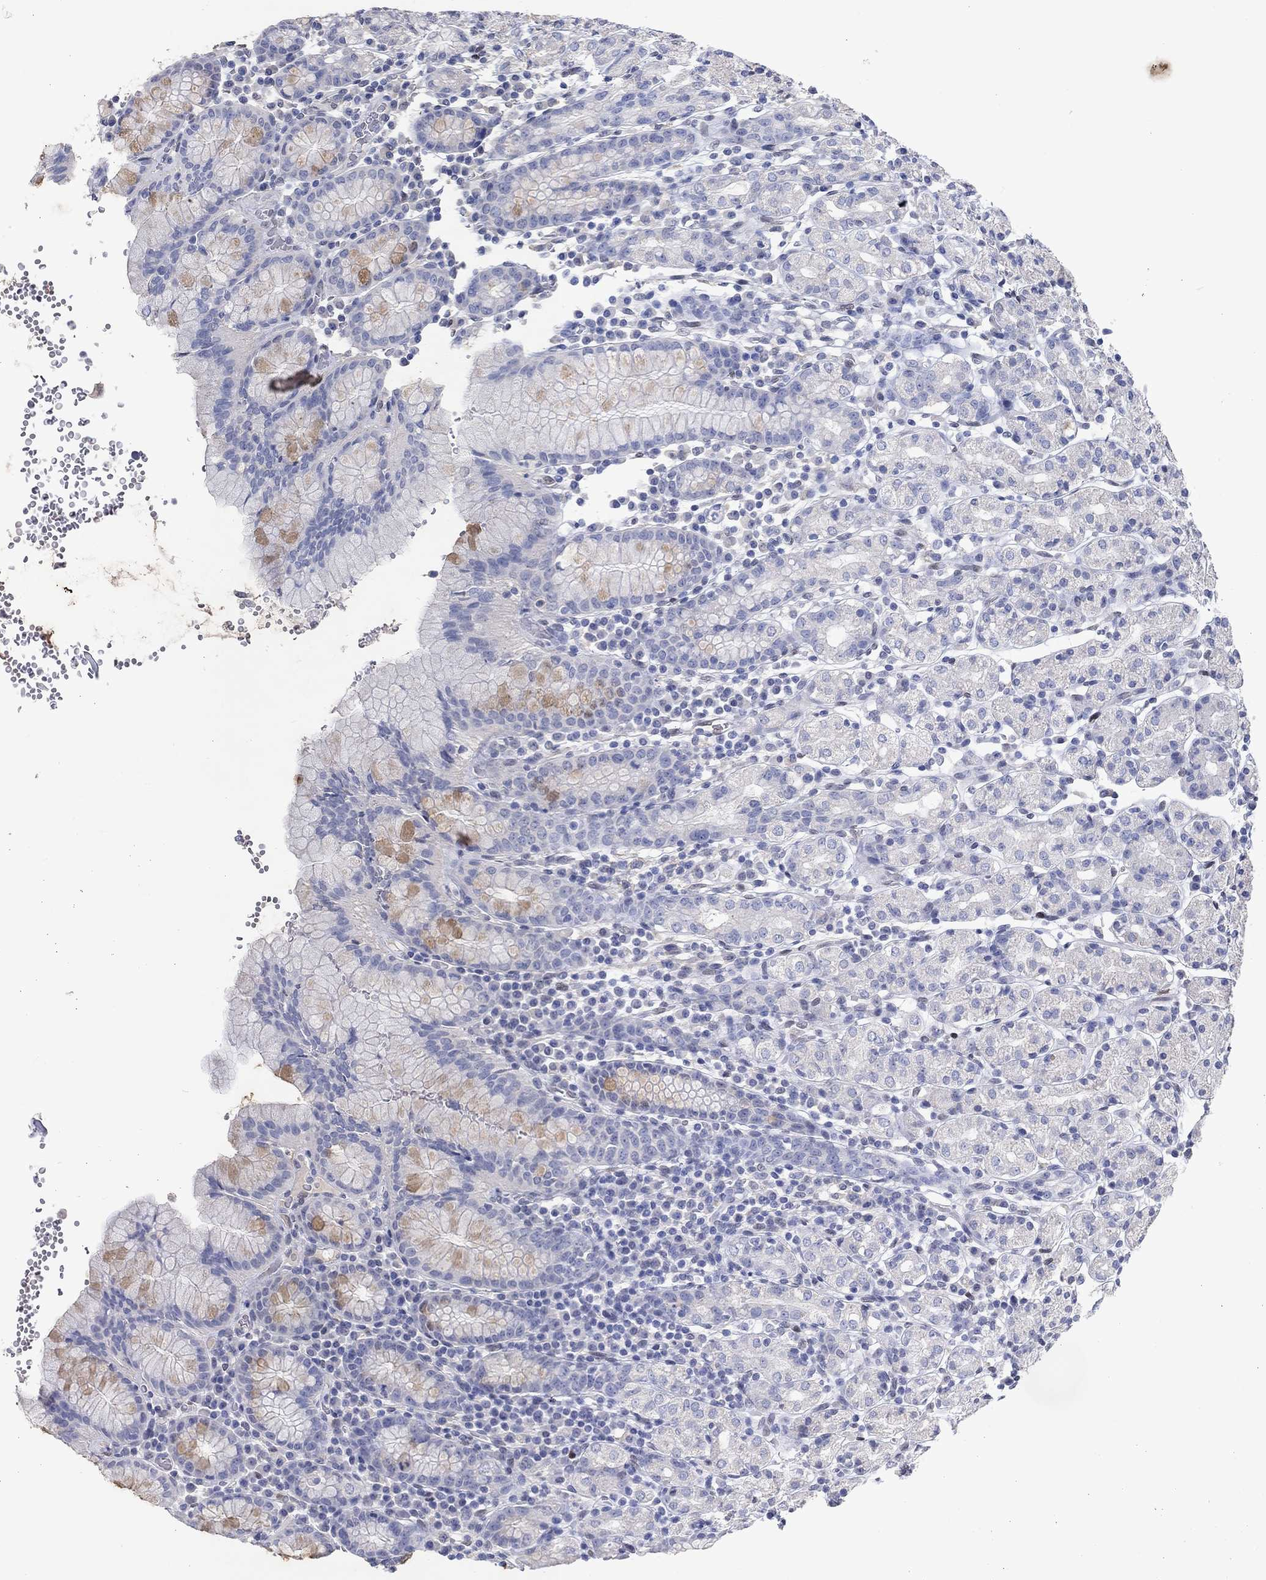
{"staining": {"intensity": "weak", "quantity": "<25%", "location": "cytoplasmic/membranous"}, "tissue": "stomach", "cell_type": "Glandular cells", "image_type": "normal", "snomed": [{"axis": "morphology", "description": "Normal tissue, NOS"}, {"axis": "topography", "description": "Stomach, upper"}, {"axis": "topography", "description": "Stomach"}], "caption": "DAB immunohistochemical staining of unremarkable stomach shows no significant staining in glandular cells.", "gene": "FGF2", "patient": {"sex": "male", "age": 62}}